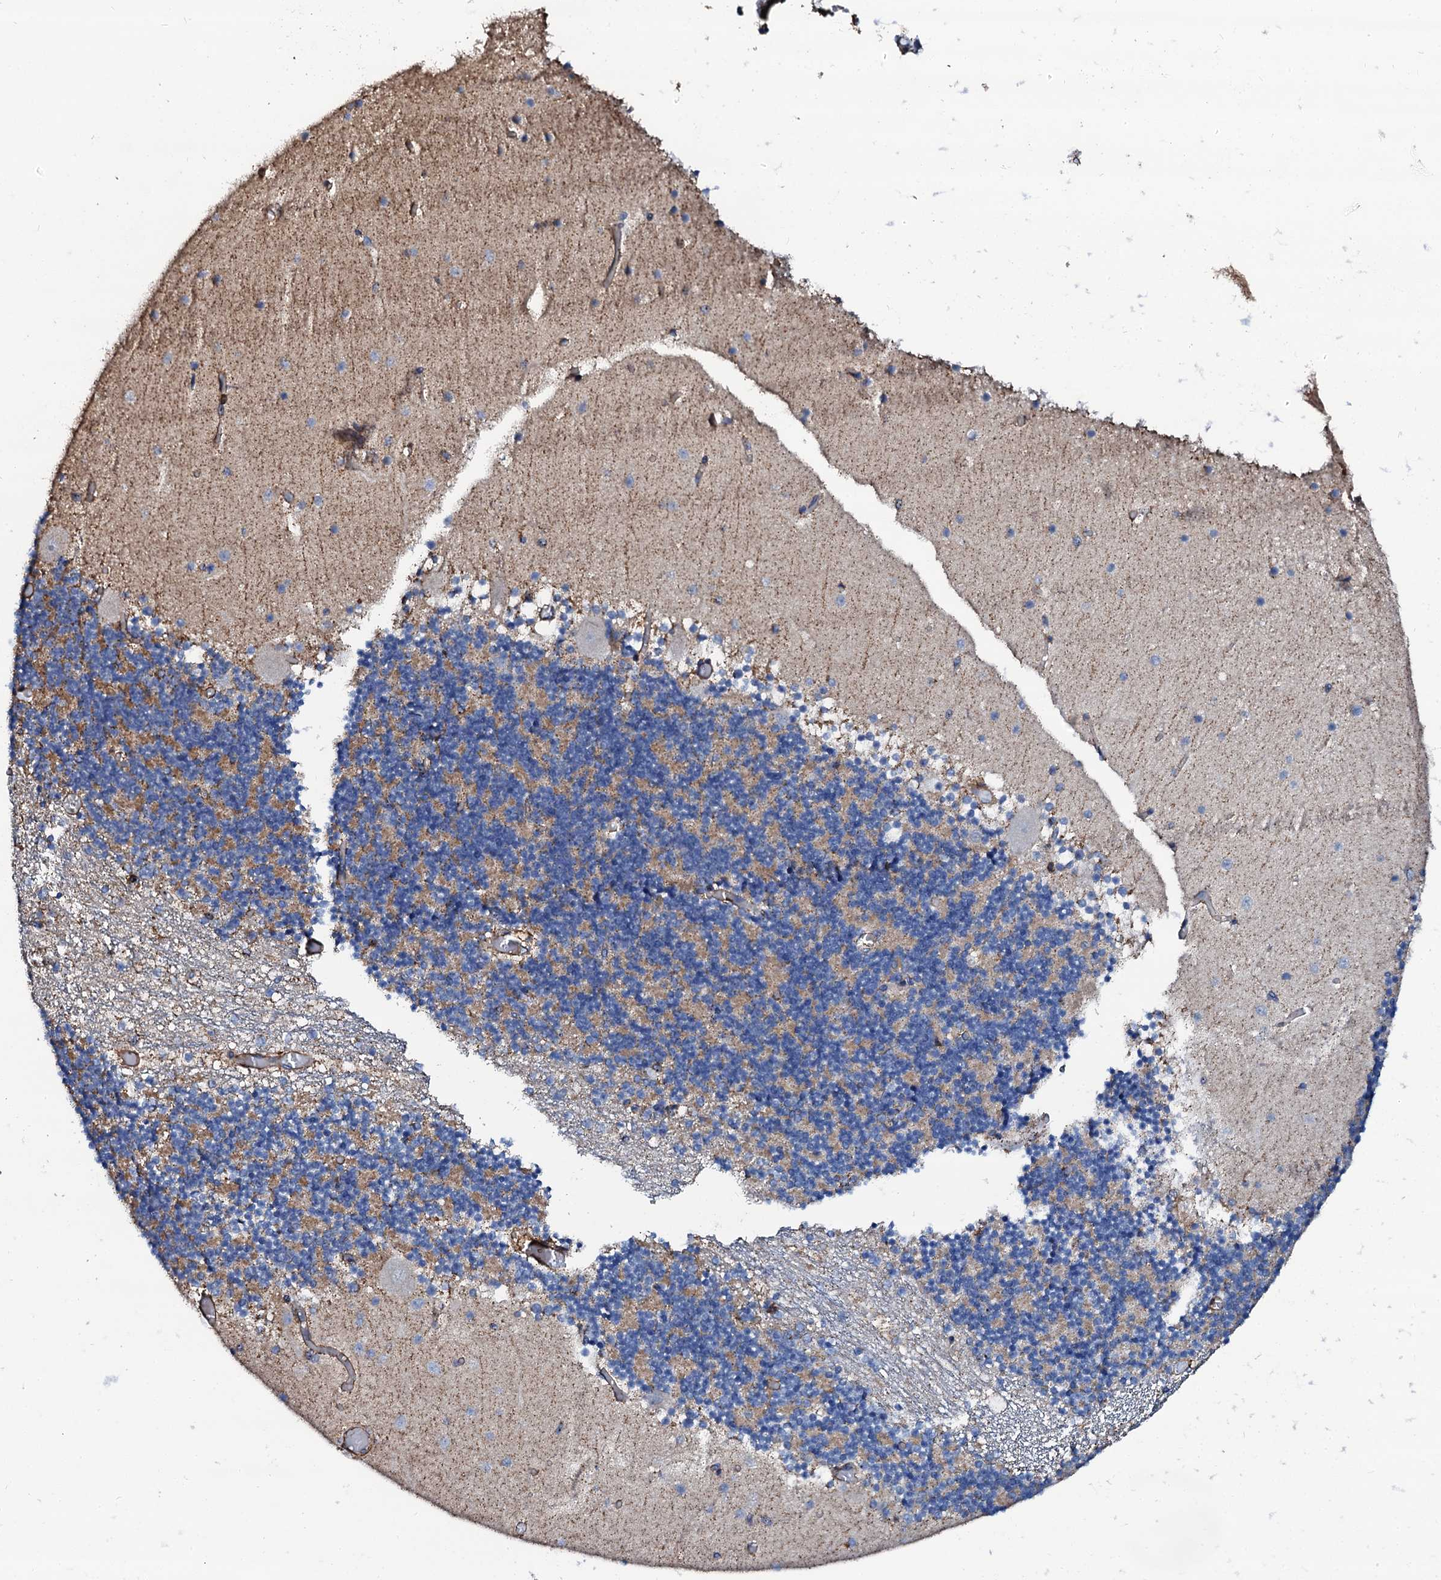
{"staining": {"intensity": "negative", "quantity": "none", "location": "none"}, "tissue": "cerebellum", "cell_type": "Cells in granular layer", "image_type": "normal", "snomed": [{"axis": "morphology", "description": "Normal tissue, NOS"}, {"axis": "topography", "description": "Cerebellum"}], "caption": "Protein analysis of normal cerebellum demonstrates no significant staining in cells in granular layer. (DAB immunohistochemistry with hematoxylin counter stain).", "gene": "INTS10", "patient": {"sex": "female", "age": 28}}